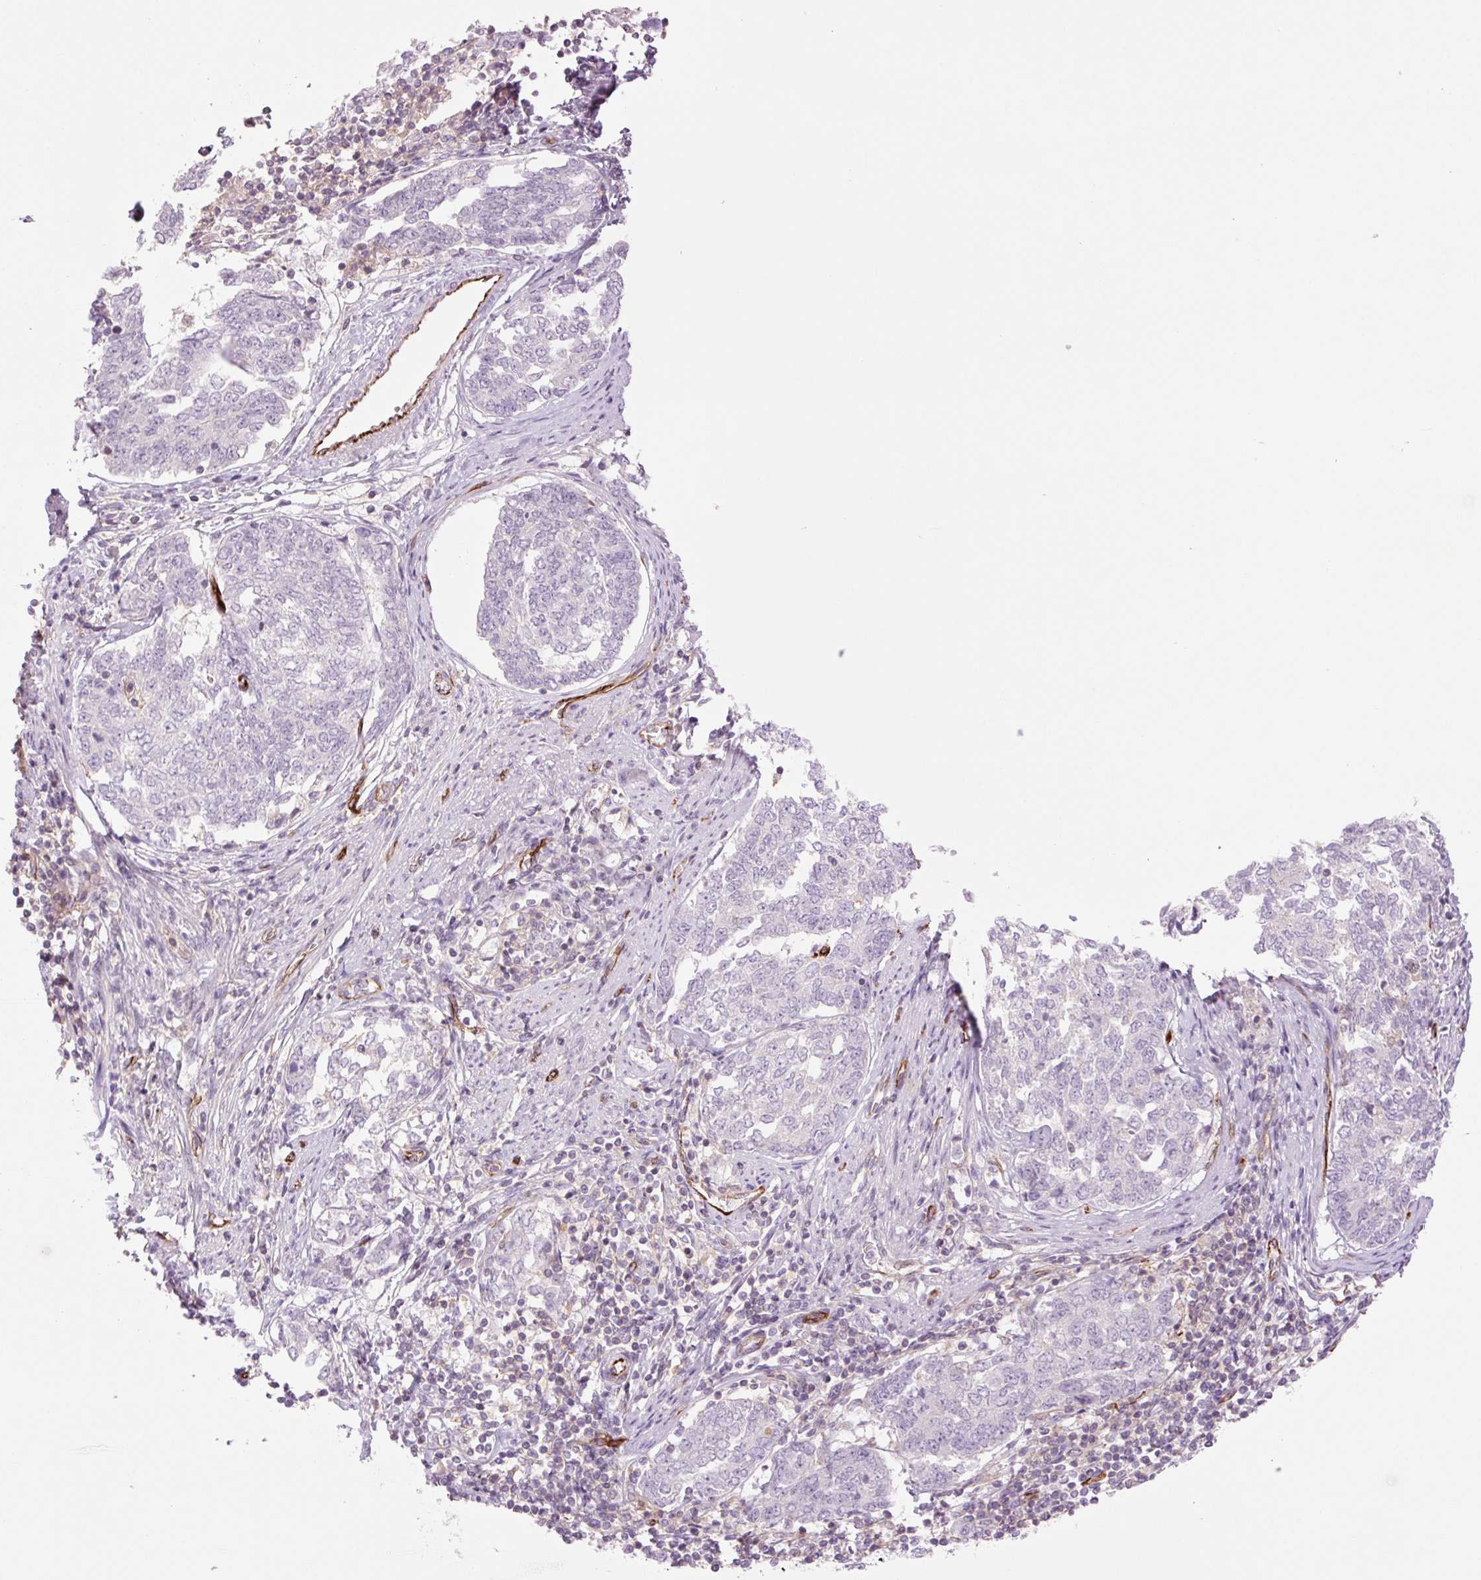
{"staining": {"intensity": "negative", "quantity": "none", "location": "none"}, "tissue": "endometrial cancer", "cell_type": "Tumor cells", "image_type": "cancer", "snomed": [{"axis": "morphology", "description": "Adenocarcinoma, NOS"}, {"axis": "topography", "description": "Endometrium"}], "caption": "Tumor cells show no significant protein positivity in endometrial cancer (adenocarcinoma).", "gene": "ZFYVE21", "patient": {"sex": "female", "age": 80}}